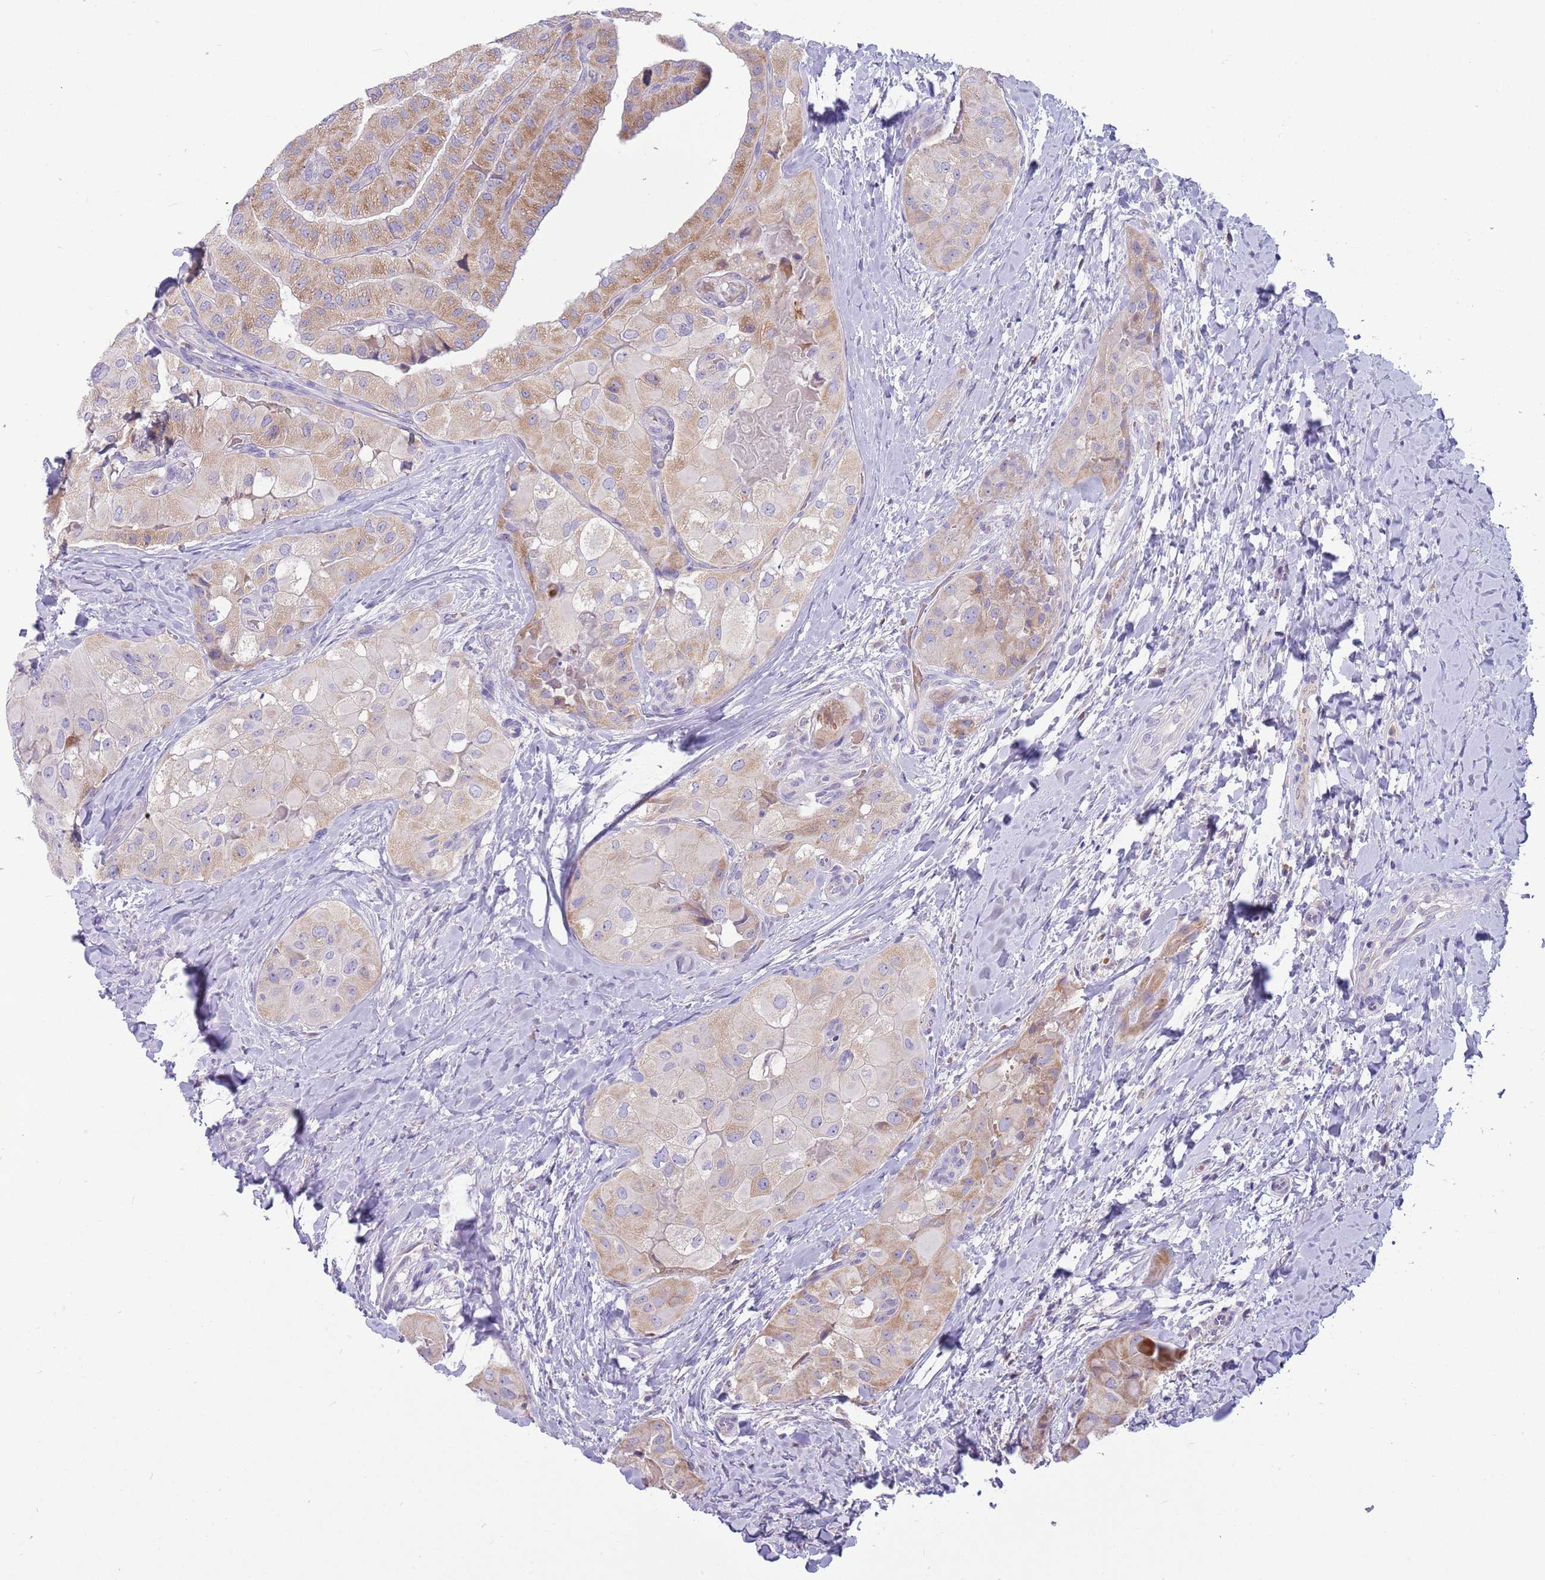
{"staining": {"intensity": "moderate", "quantity": ">75%", "location": "cytoplasmic/membranous"}, "tissue": "thyroid cancer", "cell_type": "Tumor cells", "image_type": "cancer", "snomed": [{"axis": "morphology", "description": "Normal tissue, NOS"}, {"axis": "morphology", "description": "Papillary adenocarcinoma, NOS"}, {"axis": "topography", "description": "Thyroid gland"}], "caption": "Thyroid papillary adenocarcinoma stained for a protein shows moderate cytoplasmic/membranous positivity in tumor cells.", "gene": "DDHD1", "patient": {"sex": "female", "age": 59}}